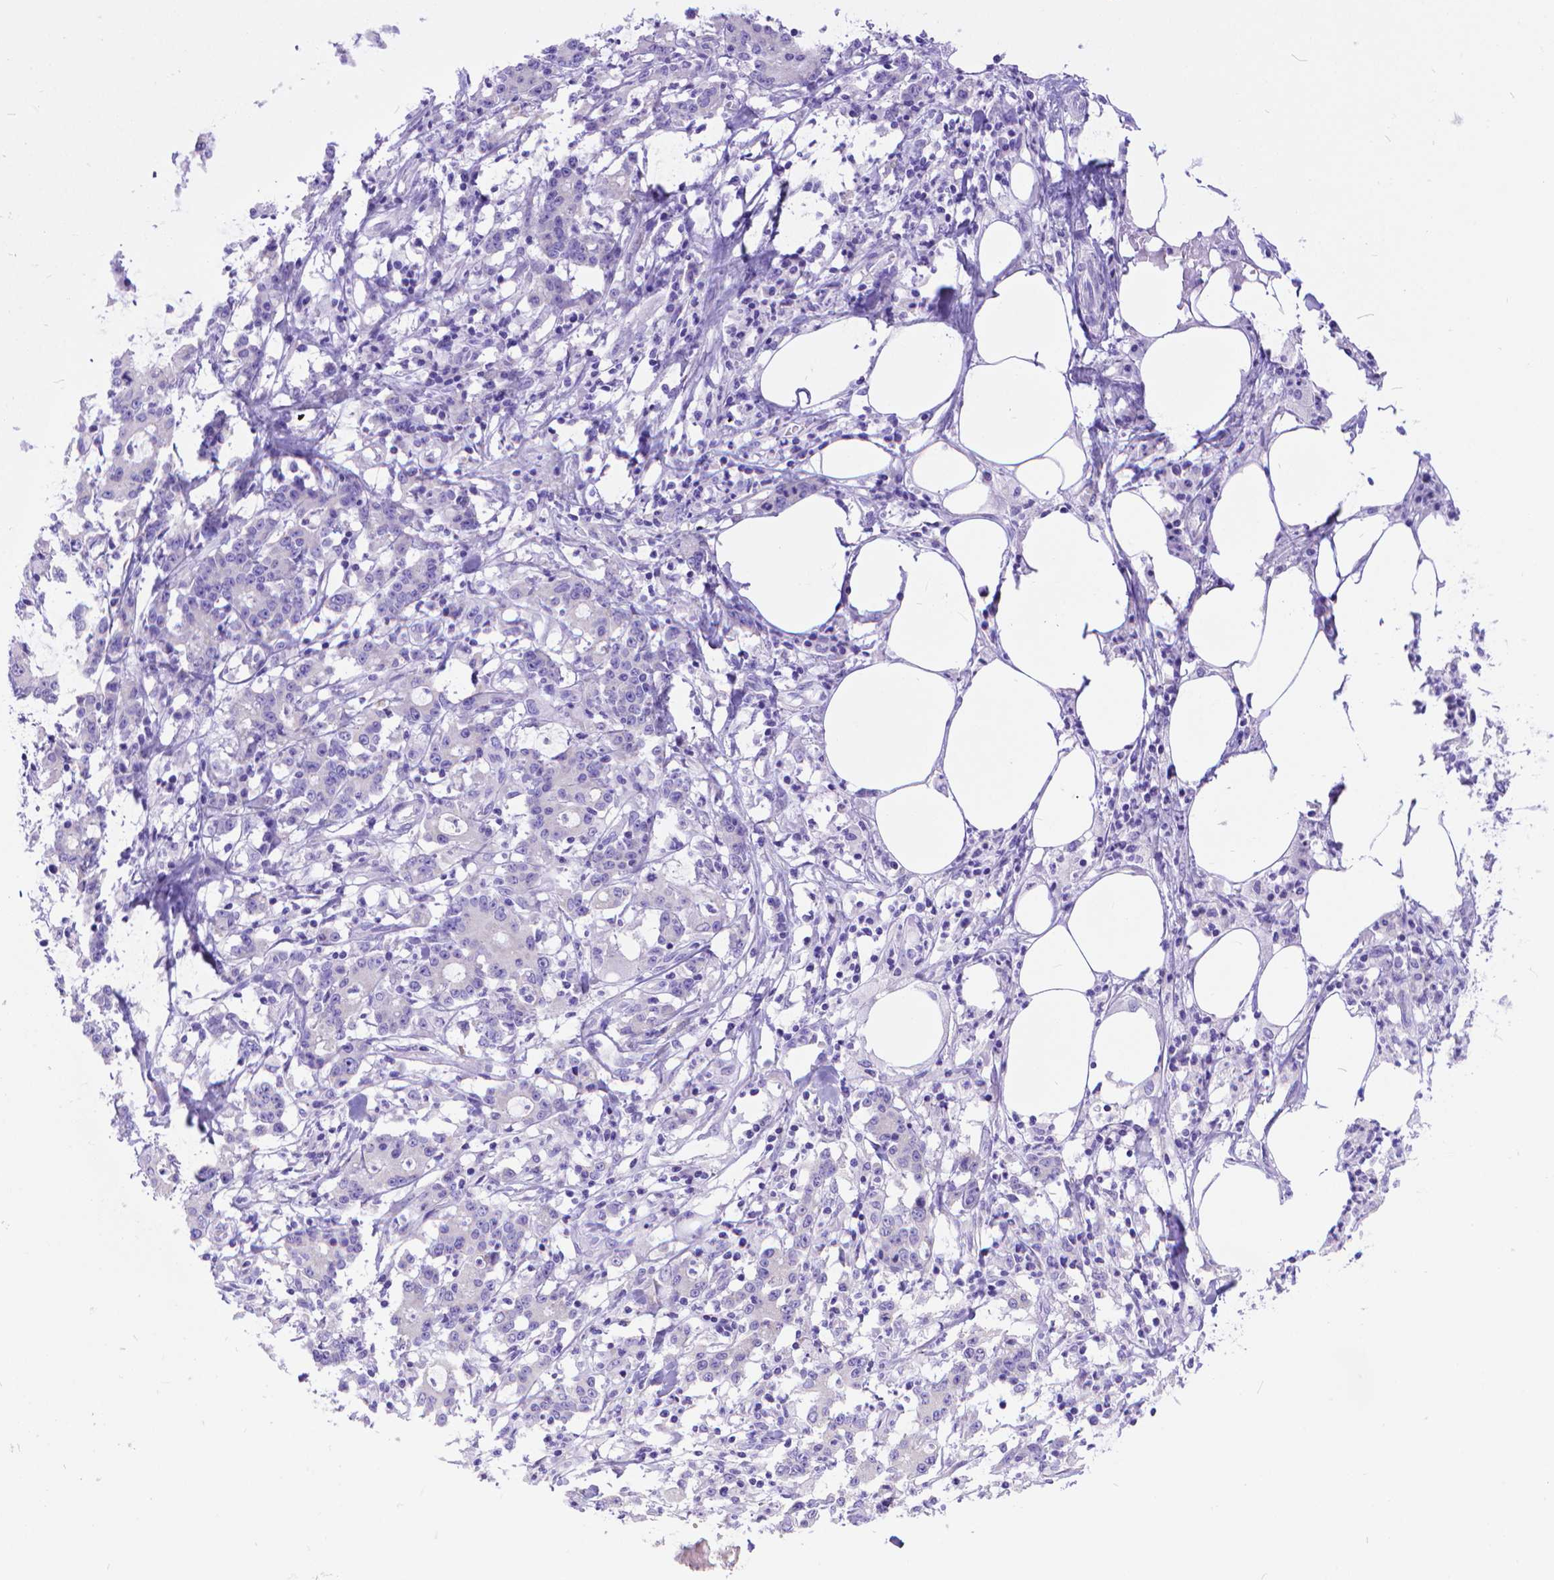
{"staining": {"intensity": "negative", "quantity": "none", "location": "none"}, "tissue": "stomach cancer", "cell_type": "Tumor cells", "image_type": "cancer", "snomed": [{"axis": "morphology", "description": "Adenocarcinoma, NOS"}, {"axis": "topography", "description": "Stomach, upper"}], "caption": "A micrograph of human stomach adenocarcinoma is negative for staining in tumor cells.", "gene": "DHRS2", "patient": {"sex": "male", "age": 68}}